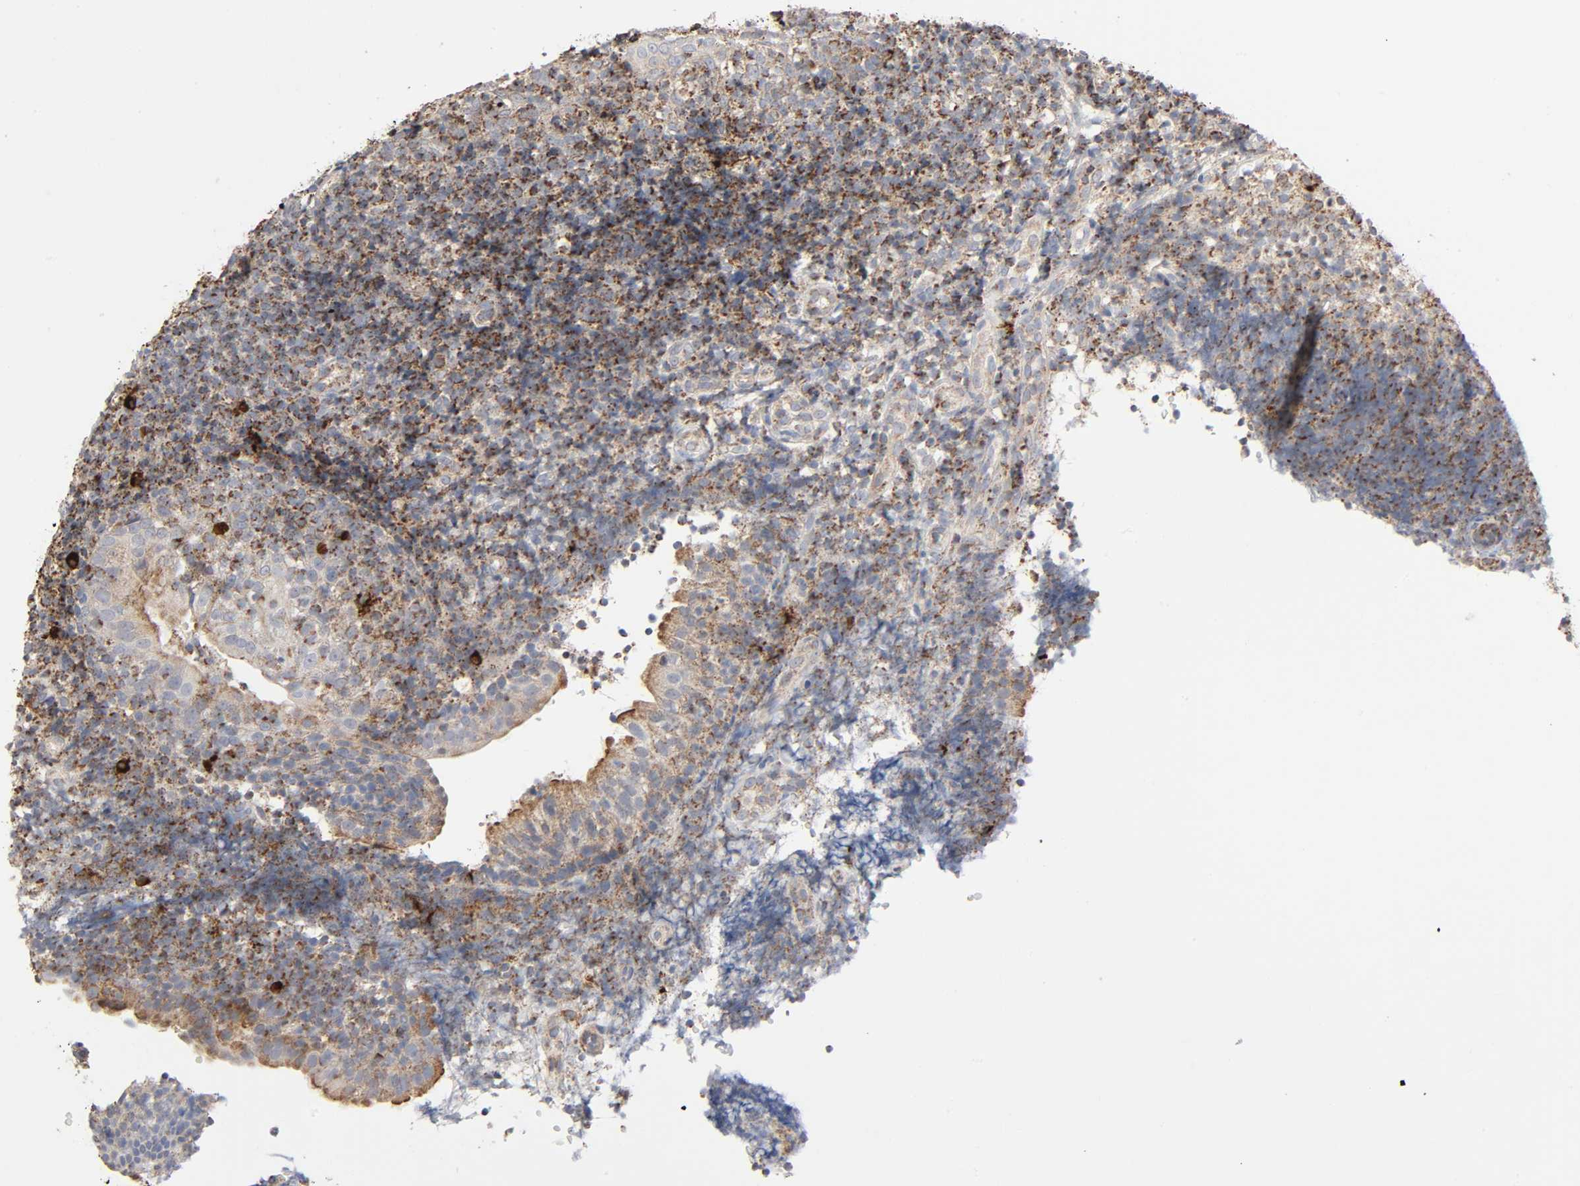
{"staining": {"intensity": "moderate", "quantity": ">75%", "location": "cytoplasmic/membranous"}, "tissue": "tonsil", "cell_type": "Germinal center cells", "image_type": "normal", "snomed": [{"axis": "morphology", "description": "Normal tissue, NOS"}, {"axis": "topography", "description": "Tonsil"}], "caption": "Immunohistochemistry of benign human tonsil demonstrates medium levels of moderate cytoplasmic/membranous expression in approximately >75% of germinal center cells.", "gene": "SYT16", "patient": {"sex": "female", "age": 40}}